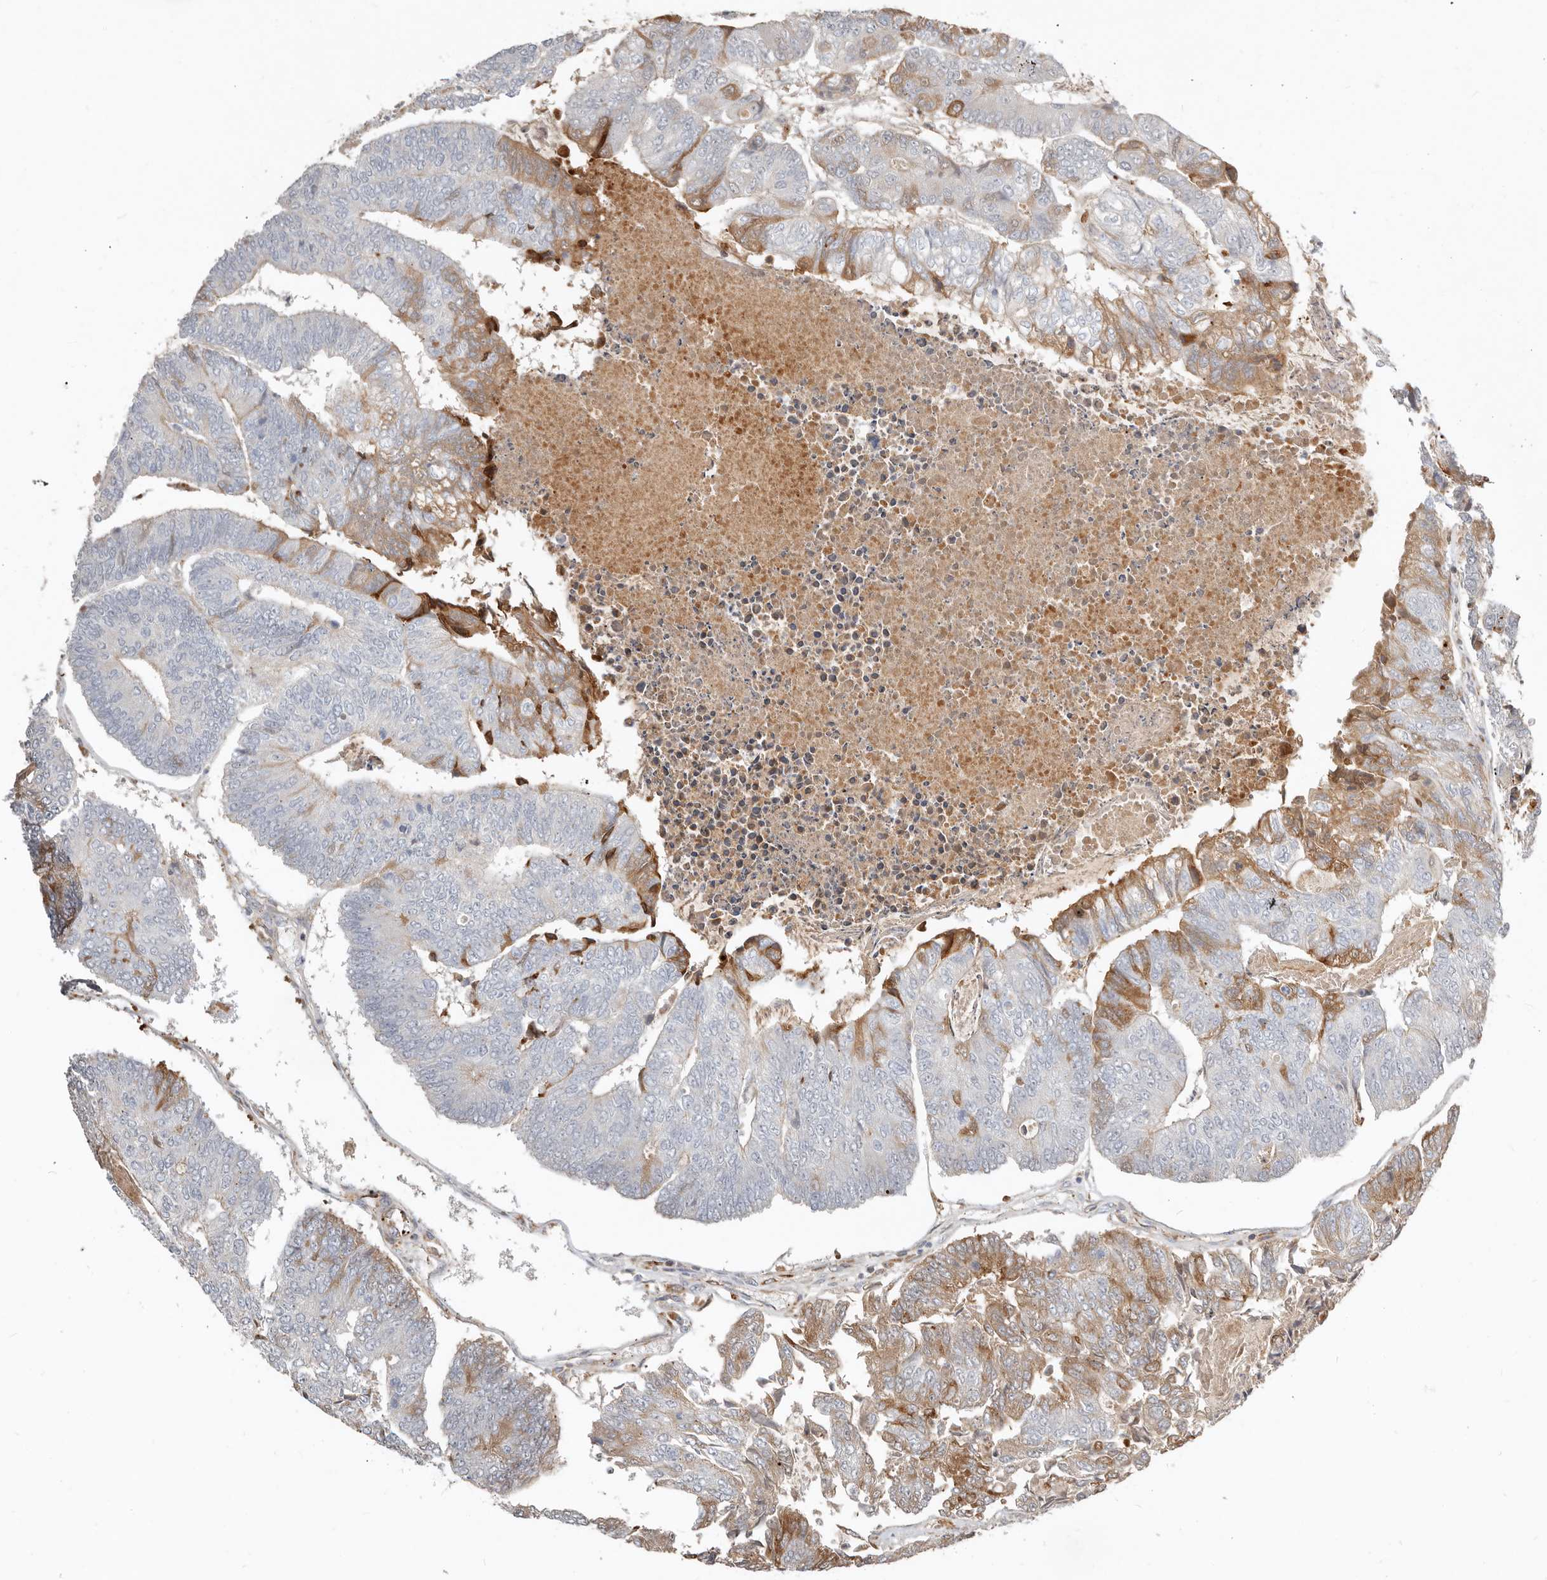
{"staining": {"intensity": "moderate", "quantity": "<25%", "location": "cytoplasmic/membranous"}, "tissue": "colorectal cancer", "cell_type": "Tumor cells", "image_type": "cancer", "snomed": [{"axis": "morphology", "description": "Adenocarcinoma, NOS"}, {"axis": "topography", "description": "Colon"}], "caption": "A histopathology image of human colorectal adenocarcinoma stained for a protein demonstrates moderate cytoplasmic/membranous brown staining in tumor cells. Using DAB (3,3'-diaminobenzidine) (brown) and hematoxylin (blue) stains, captured at high magnification using brightfield microscopy.", "gene": "MTFR2", "patient": {"sex": "female", "age": 67}}